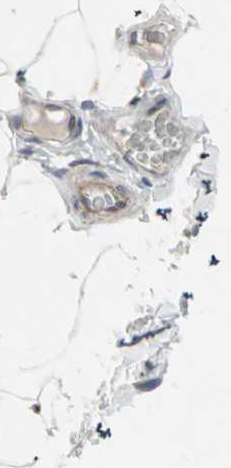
{"staining": {"intensity": "negative", "quantity": "none", "location": "none"}, "tissue": "adipose tissue", "cell_type": "Adipocytes", "image_type": "normal", "snomed": [{"axis": "morphology", "description": "Normal tissue, NOS"}, {"axis": "topography", "description": "Soft tissue"}], "caption": "This is a histopathology image of immunohistochemistry staining of normal adipose tissue, which shows no staining in adipocytes.", "gene": "CAND2", "patient": {"sex": "male", "age": 26}}